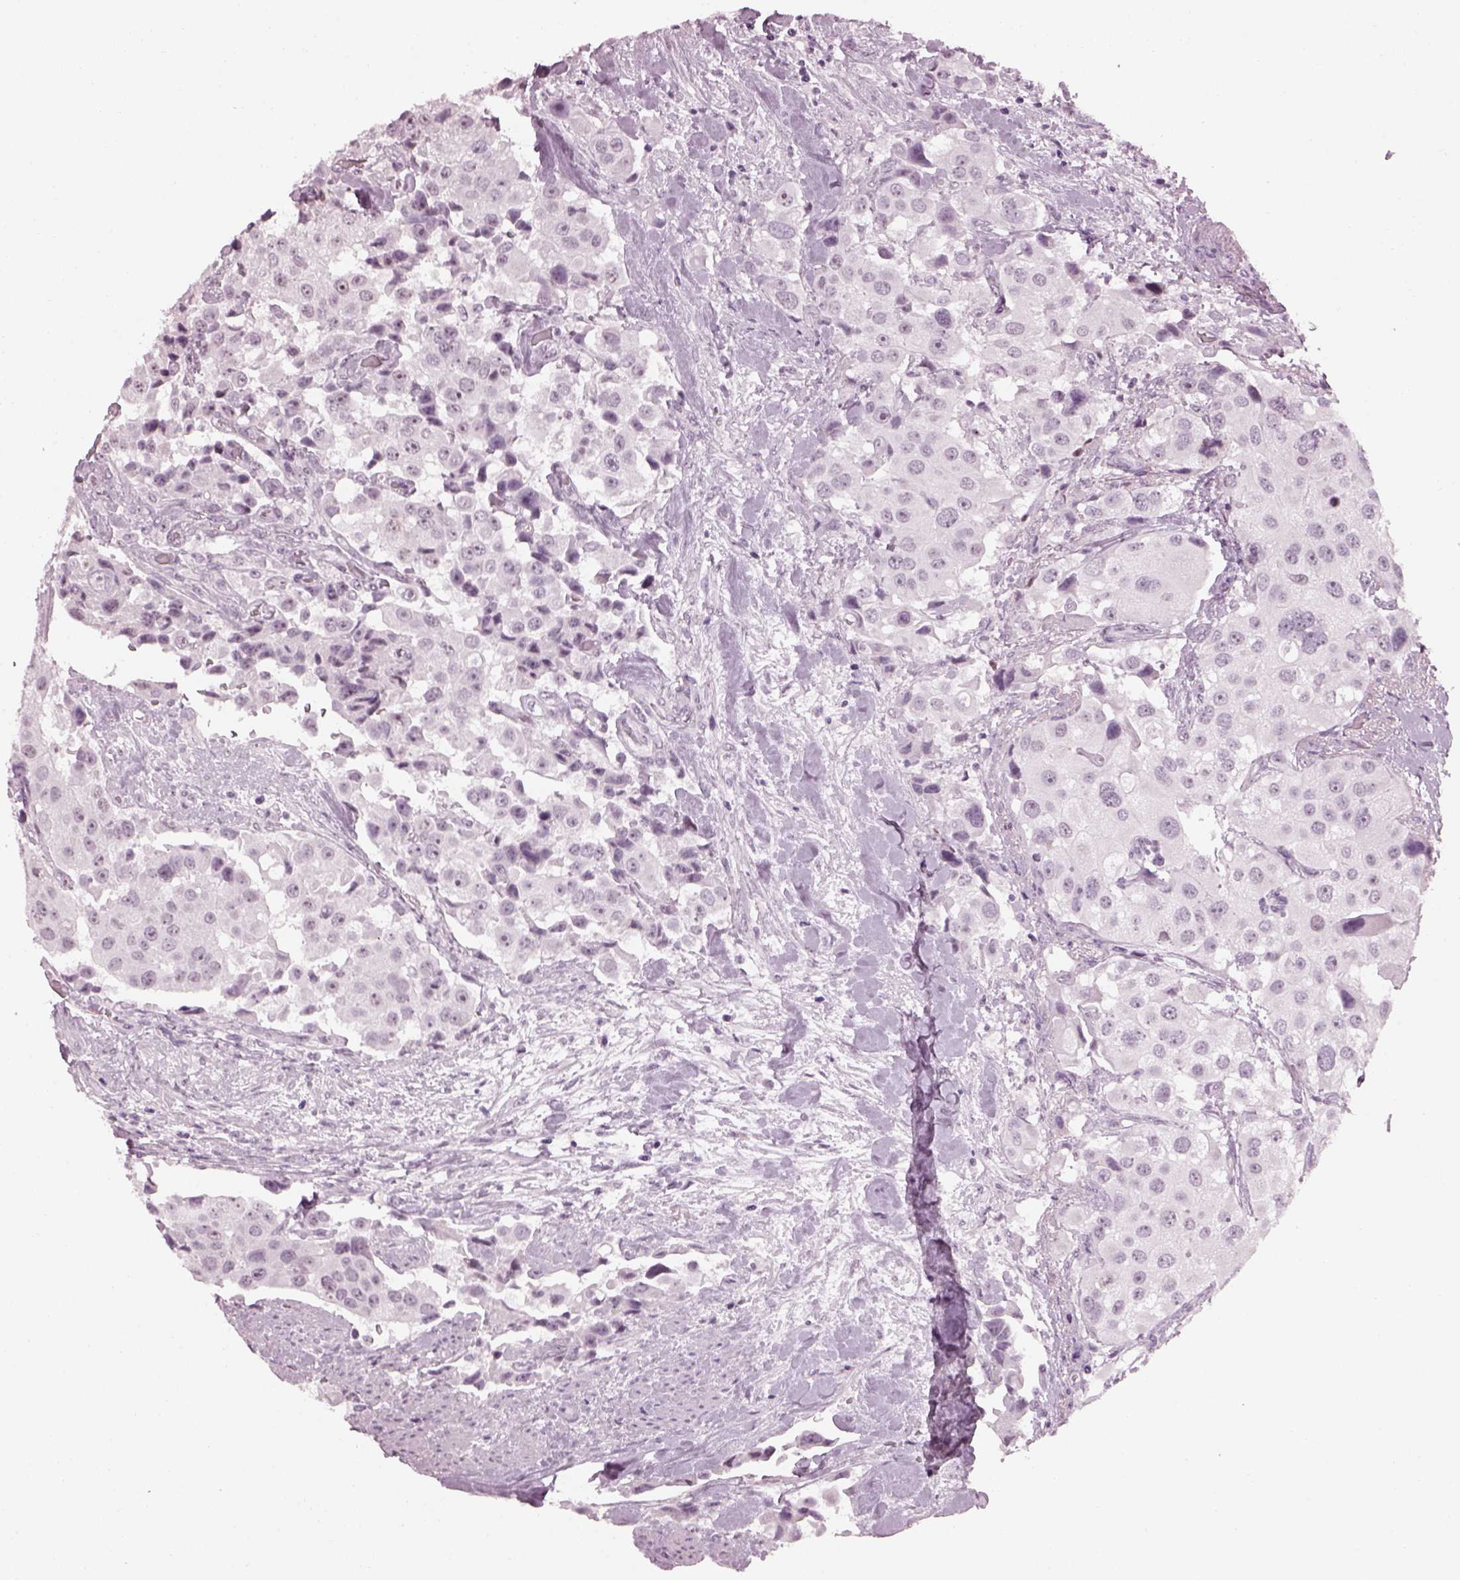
{"staining": {"intensity": "negative", "quantity": "none", "location": "none"}, "tissue": "urothelial cancer", "cell_type": "Tumor cells", "image_type": "cancer", "snomed": [{"axis": "morphology", "description": "Urothelial carcinoma, High grade"}, {"axis": "topography", "description": "Urinary bladder"}], "caption": "Tumor cells show no significant protein positivity in urothelial cancer.", "gene": "ADGRG2", "patient": {"sex": "female", "age": 64}}